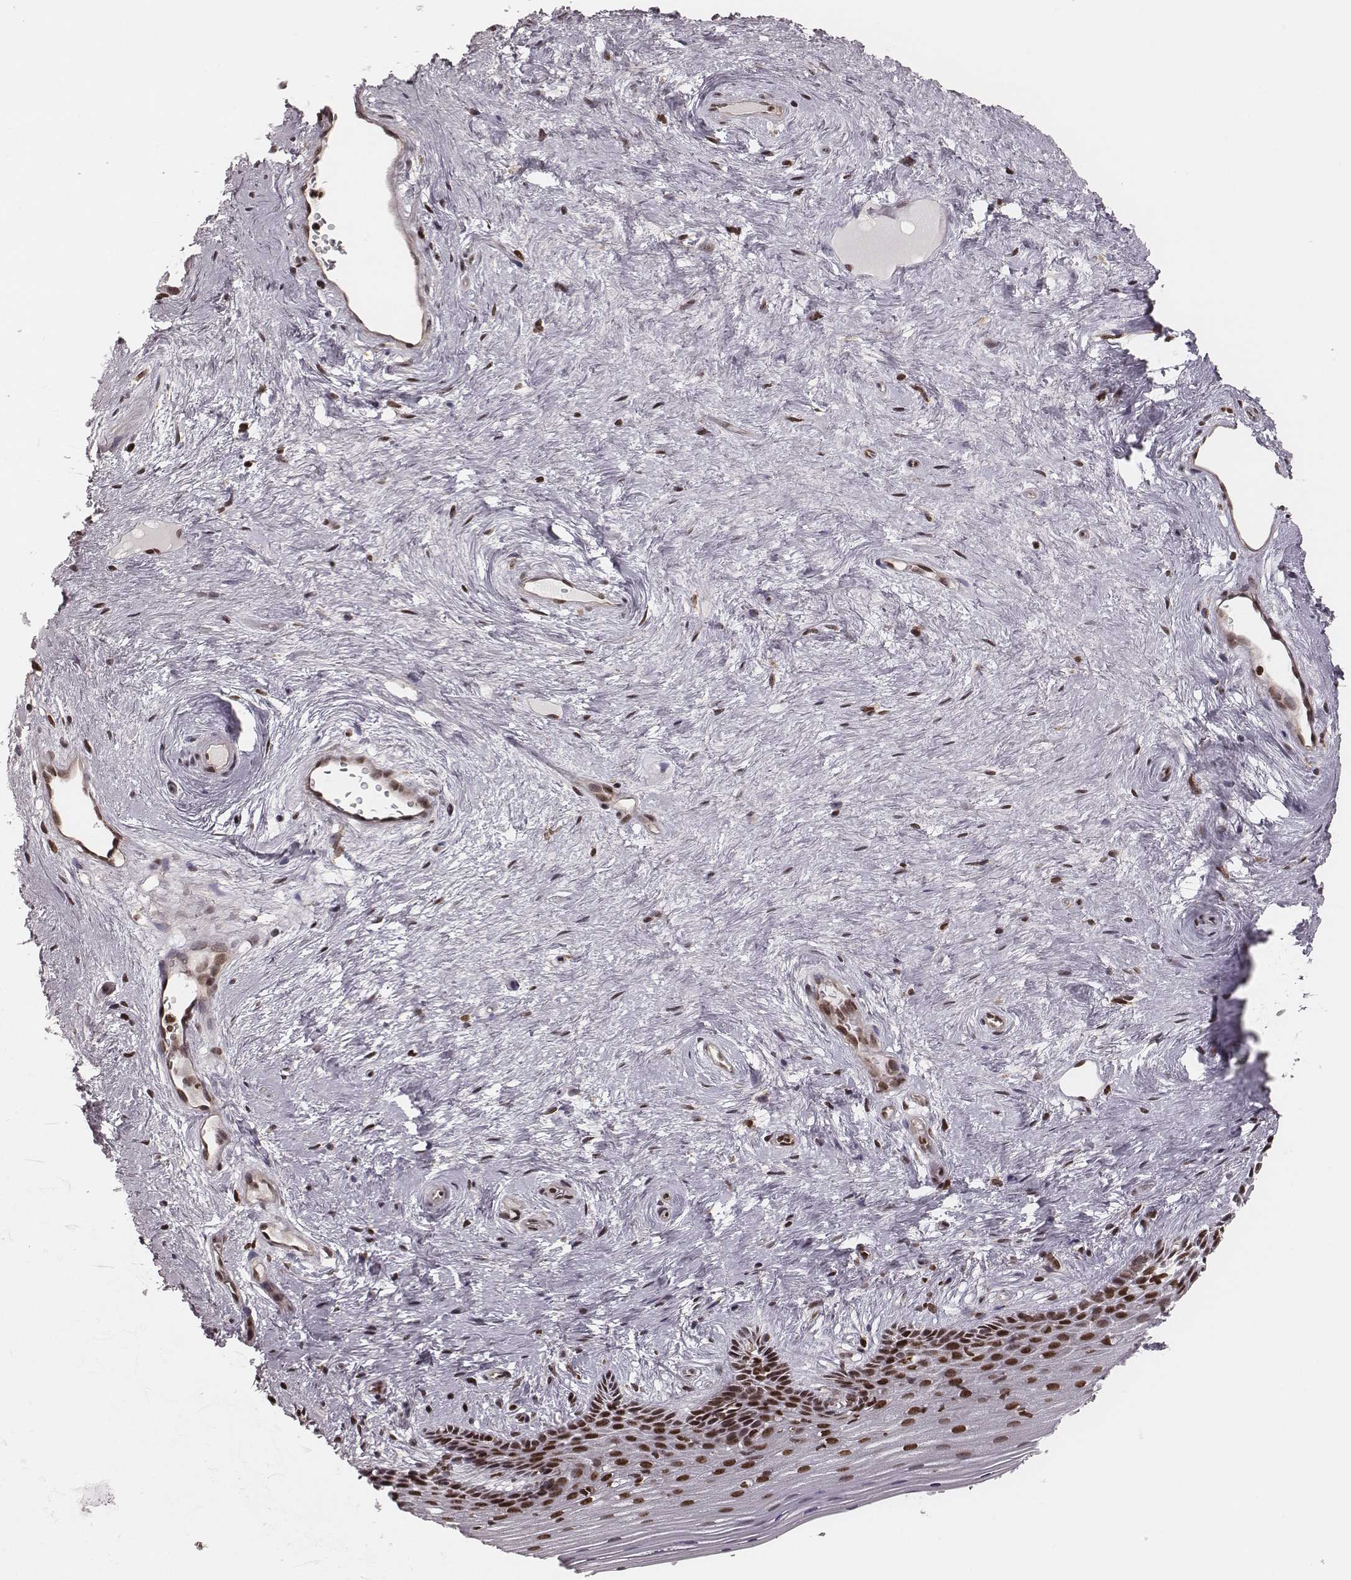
{"staining": {"intensity": "strong", "quantity": "<25%", "location": "nuclear"}, "tissue": "vagina", "cell_type": "Squamous epithelial cells", "image_type": "normal", "snomed": [{"axis": "morphology", "description": "Normal tissue, NOS"}, {"axis": "topography", "description": "Vagina"}], "caption": "About <25% of squamous epithelial cells in unremarkable vagina exhibit strong nuclear protein positivity as visualized by brown immunohistochemical staining.", "gene": "VRK3", "patient": {"sex": "female", "age": 45}}